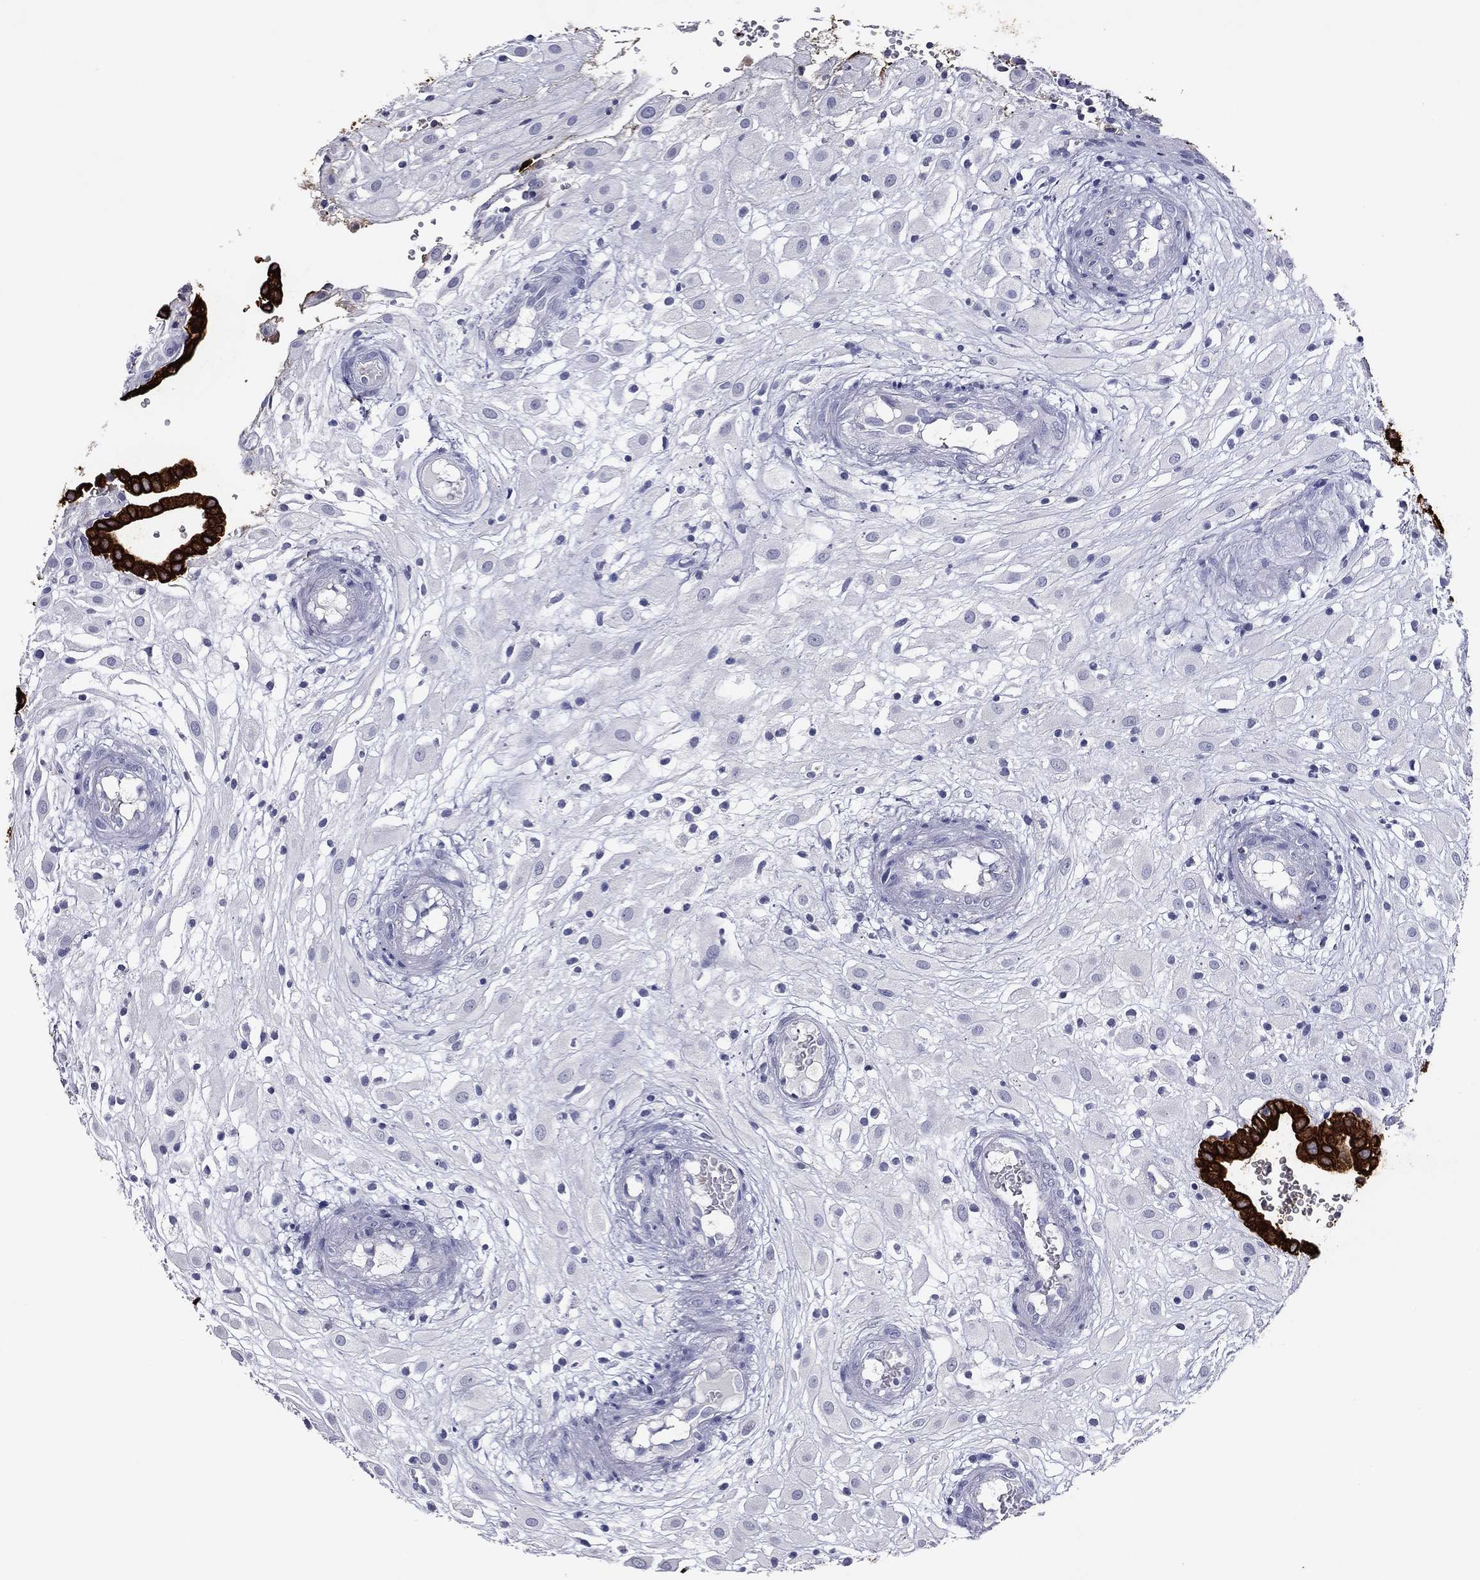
{"staining": {"intensity": "negative", "quantity": "none", "location": "none"}, "tissue": "placenta", "cell_type": "Decidual cells", "image_type": "normal", "snomed": [{"axis": "morphology", "description": "Normal tissue, NOS"}, {"axis": "topography", "description": "Placenta"}], "caption": "Histopathology image shows no significant protein positivity in decidual cells of unremarkable placenta.", "gene": "KRT7", "patient": {"sex": "female", "age": 24}}